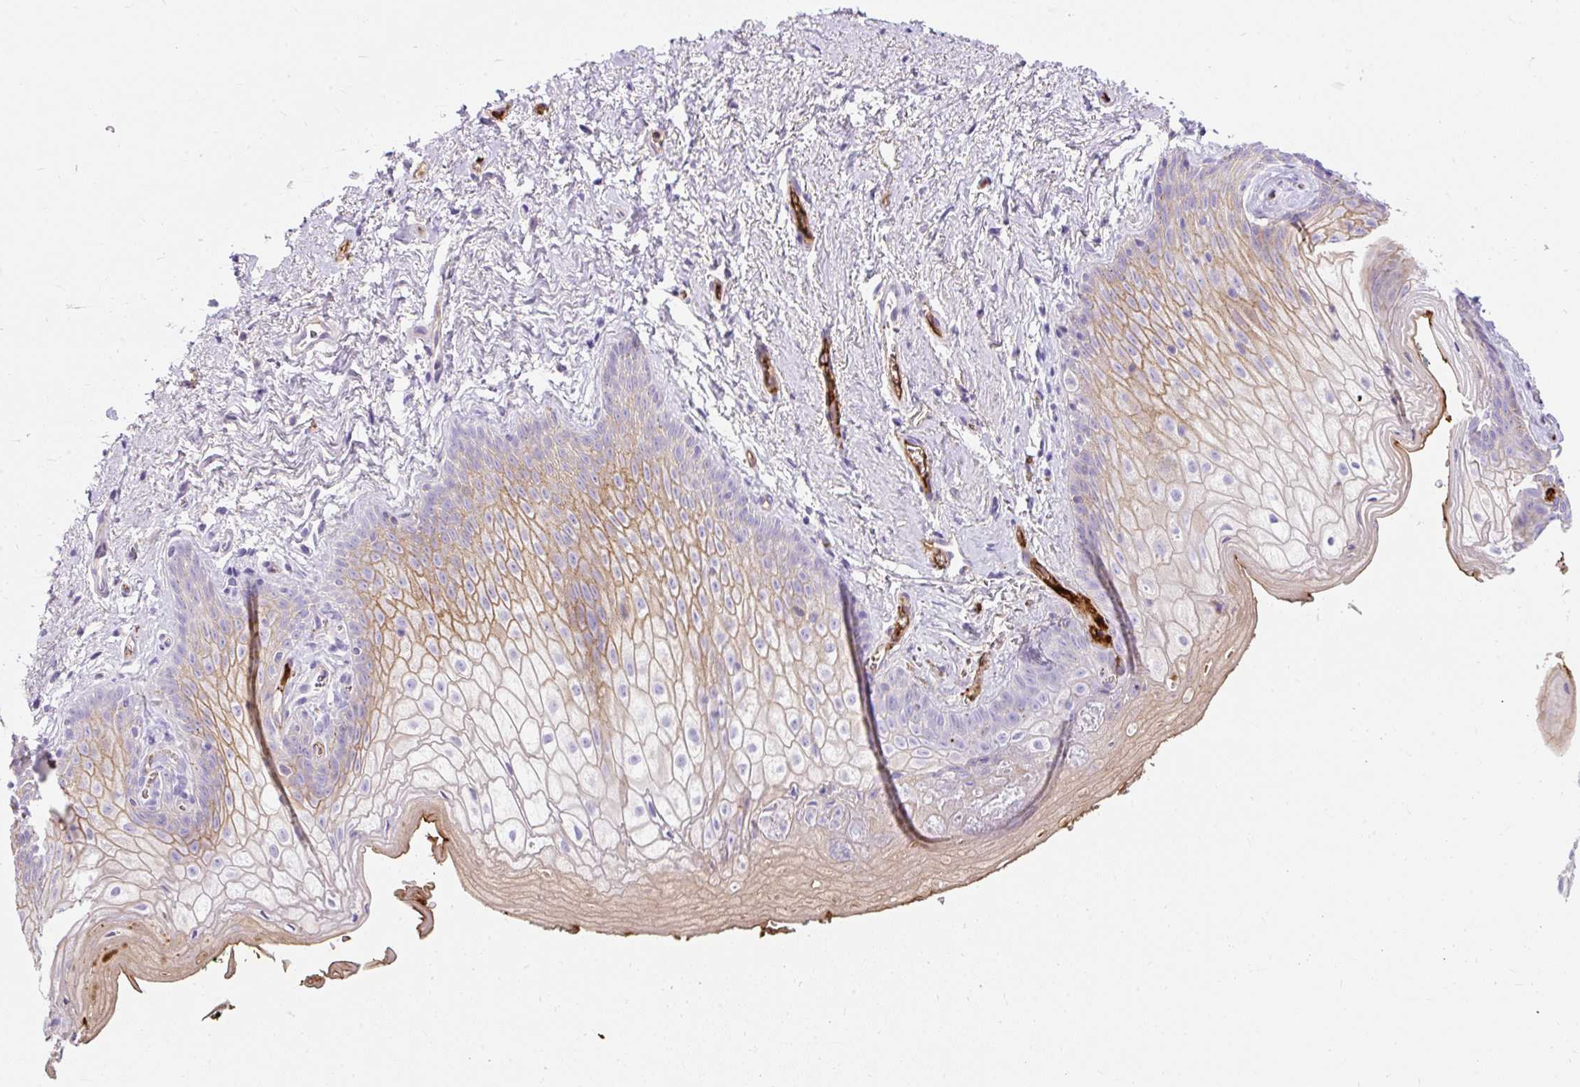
{"staining": {"intensity": "weak", "quantity": "25%-75%", "location": "cytoplasmic/membranous"}, "tissue": "vagina", "cell_type": "Squamous epithelial cells", "image_type": "normal", "snomed": [{"axis": "morphology", "description": "Normal tissue, NOS"}, {"axis": "topography", "description": "Vulva"}, {"axis": "topography", "description": "Vagina"}, {"axis": "topography", "description": "Peripheral nerve tissue"}], "caption": "This is an image of IHC staining of normal vagina, which shows weak expression in the cytoplasmic/membranous of squamous epithelial cells.", "gene": "APOC2", "patient": {"sex": "female", "age": 66}}